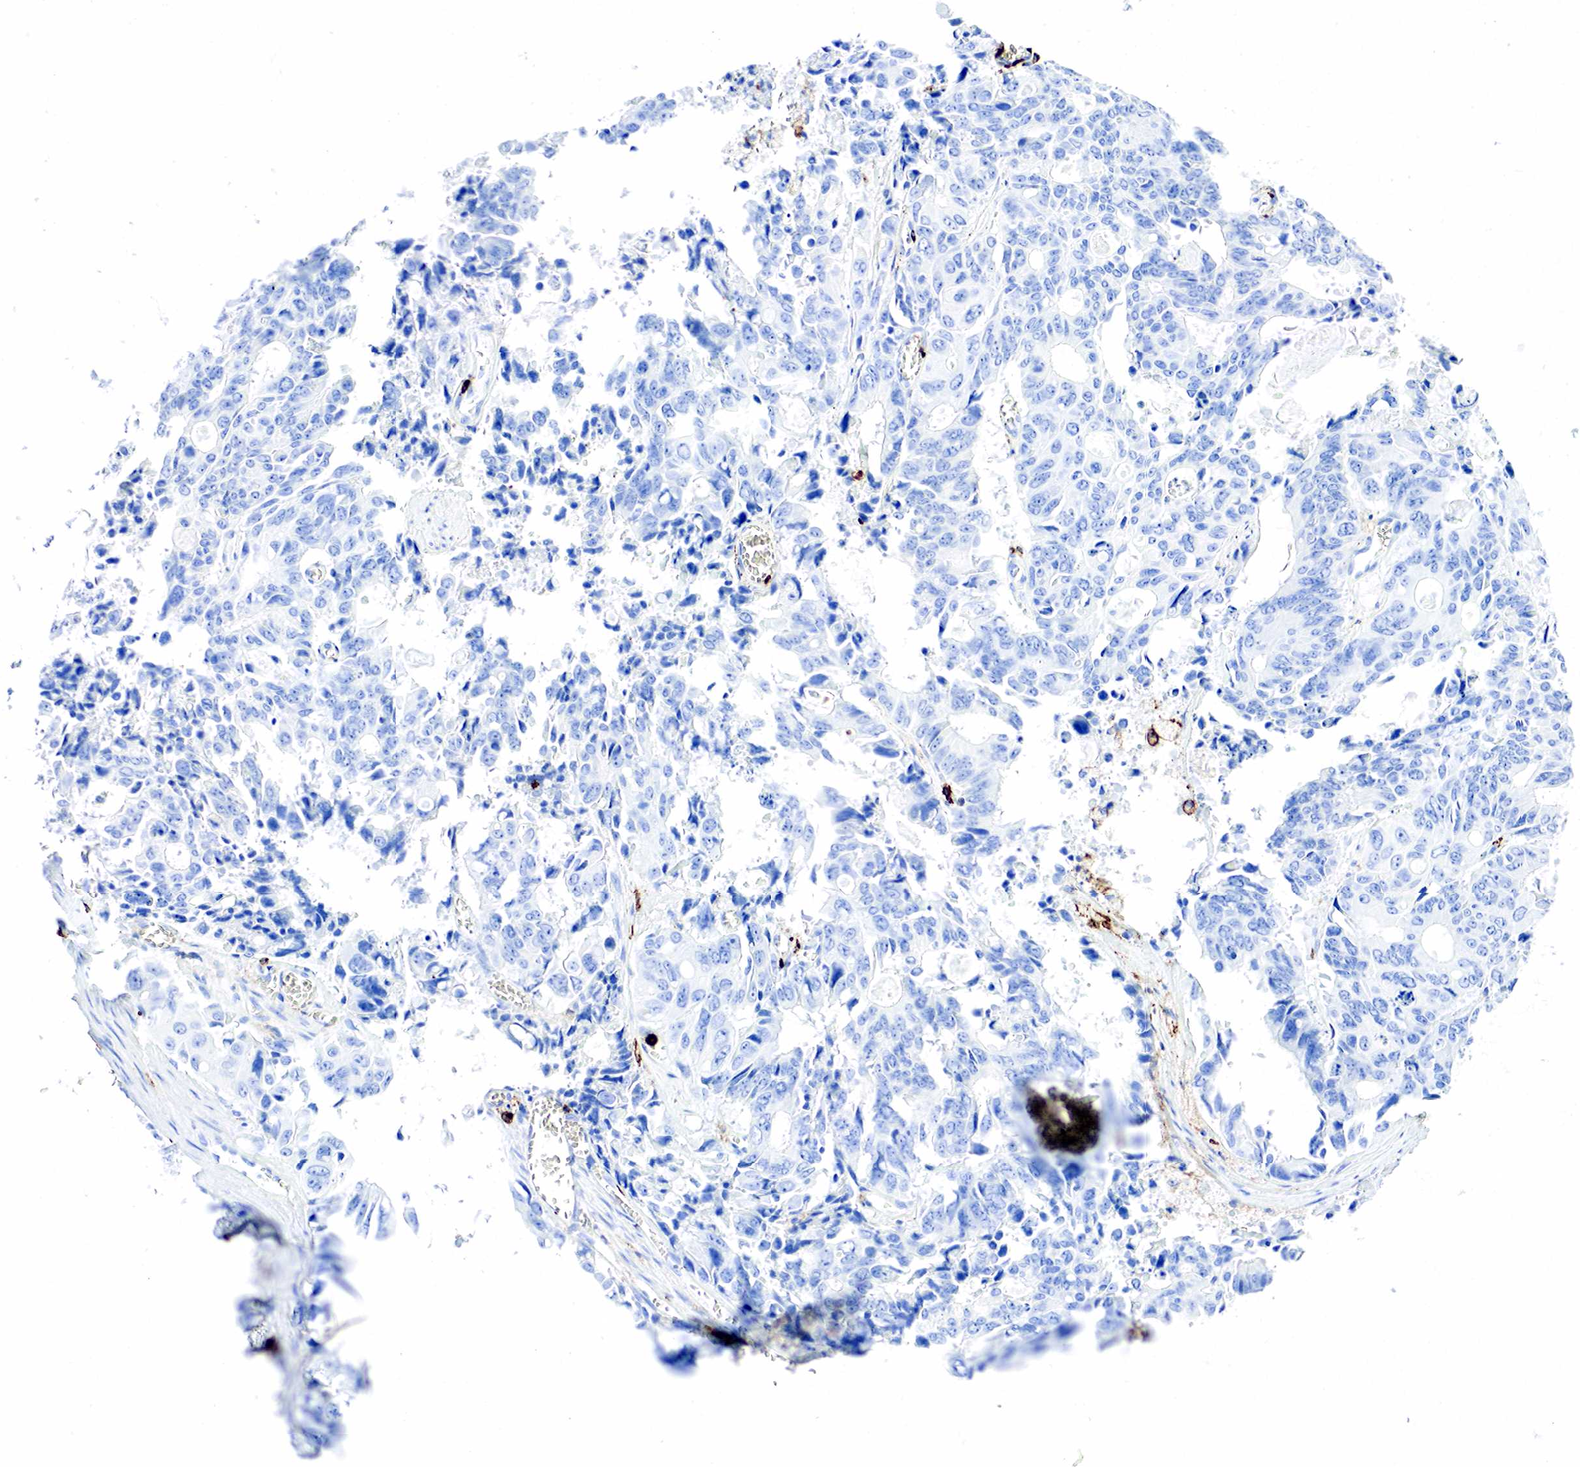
{"staining": {"intensity": "negative", "quantity": "none", "location": "none"}, "tissue": "colorectal cancer", "cell_type": "Tumor cells", "image_type": "cancer", "snomed": [{"axis": "morphology", "description": "Adenocarcinoma, NOS"}, {"axis": "topography", "description": "Rectum"}], "caption": "The image demonstrates no staining of tumor cells in colorectal cancer (adenocarcinoma).", "gene": "PTPRC", "patient": {"sex": "male", "age": 76}}